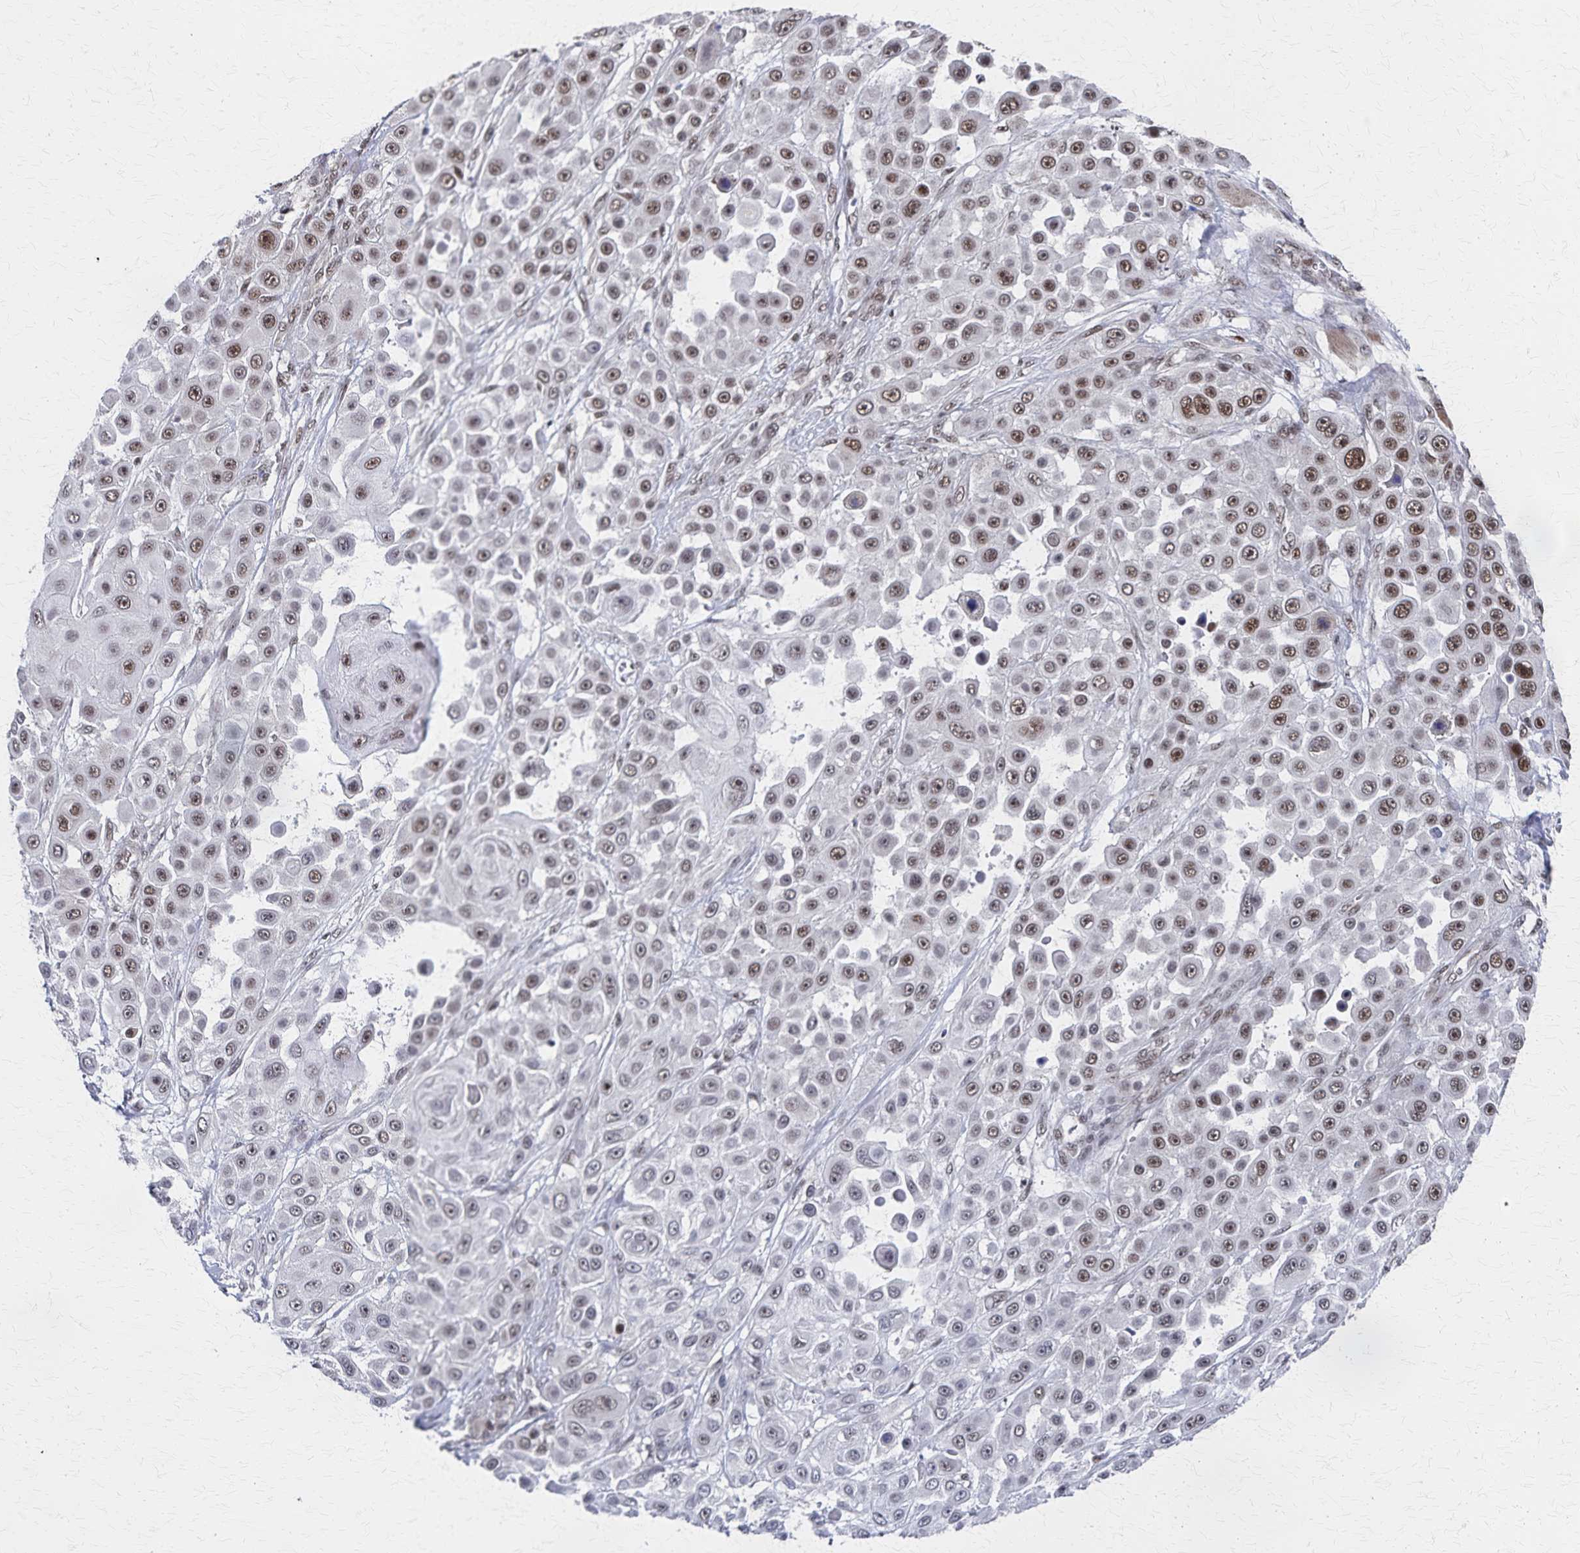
{"staining": {"intensity": "weak", "quantity": "25%-75%", "location": "nuclear"}, "tissue": "skin cancer", "cell_type": "Tumor cells", "image_type": "cancer", "snomed": [{"axis": "morphology", "description": "Squamous cell carcinoma, NOS"}, {"axis": "topography", "description": "Skin"}], "caption": "Immunohistochemistry (IHC) of skin cancer (squamous cell carcinoma) reveals low levels of weak nuclear staining in about 25%-75% of tumor cells. The staining was performed using DAB to visualize the protein expression in brown, while the nuclei were stained in blue with hematoxylin (Magnification: 20x).", "gene": "GTF2B", "patient": {"sex": "male", "age": 67}}